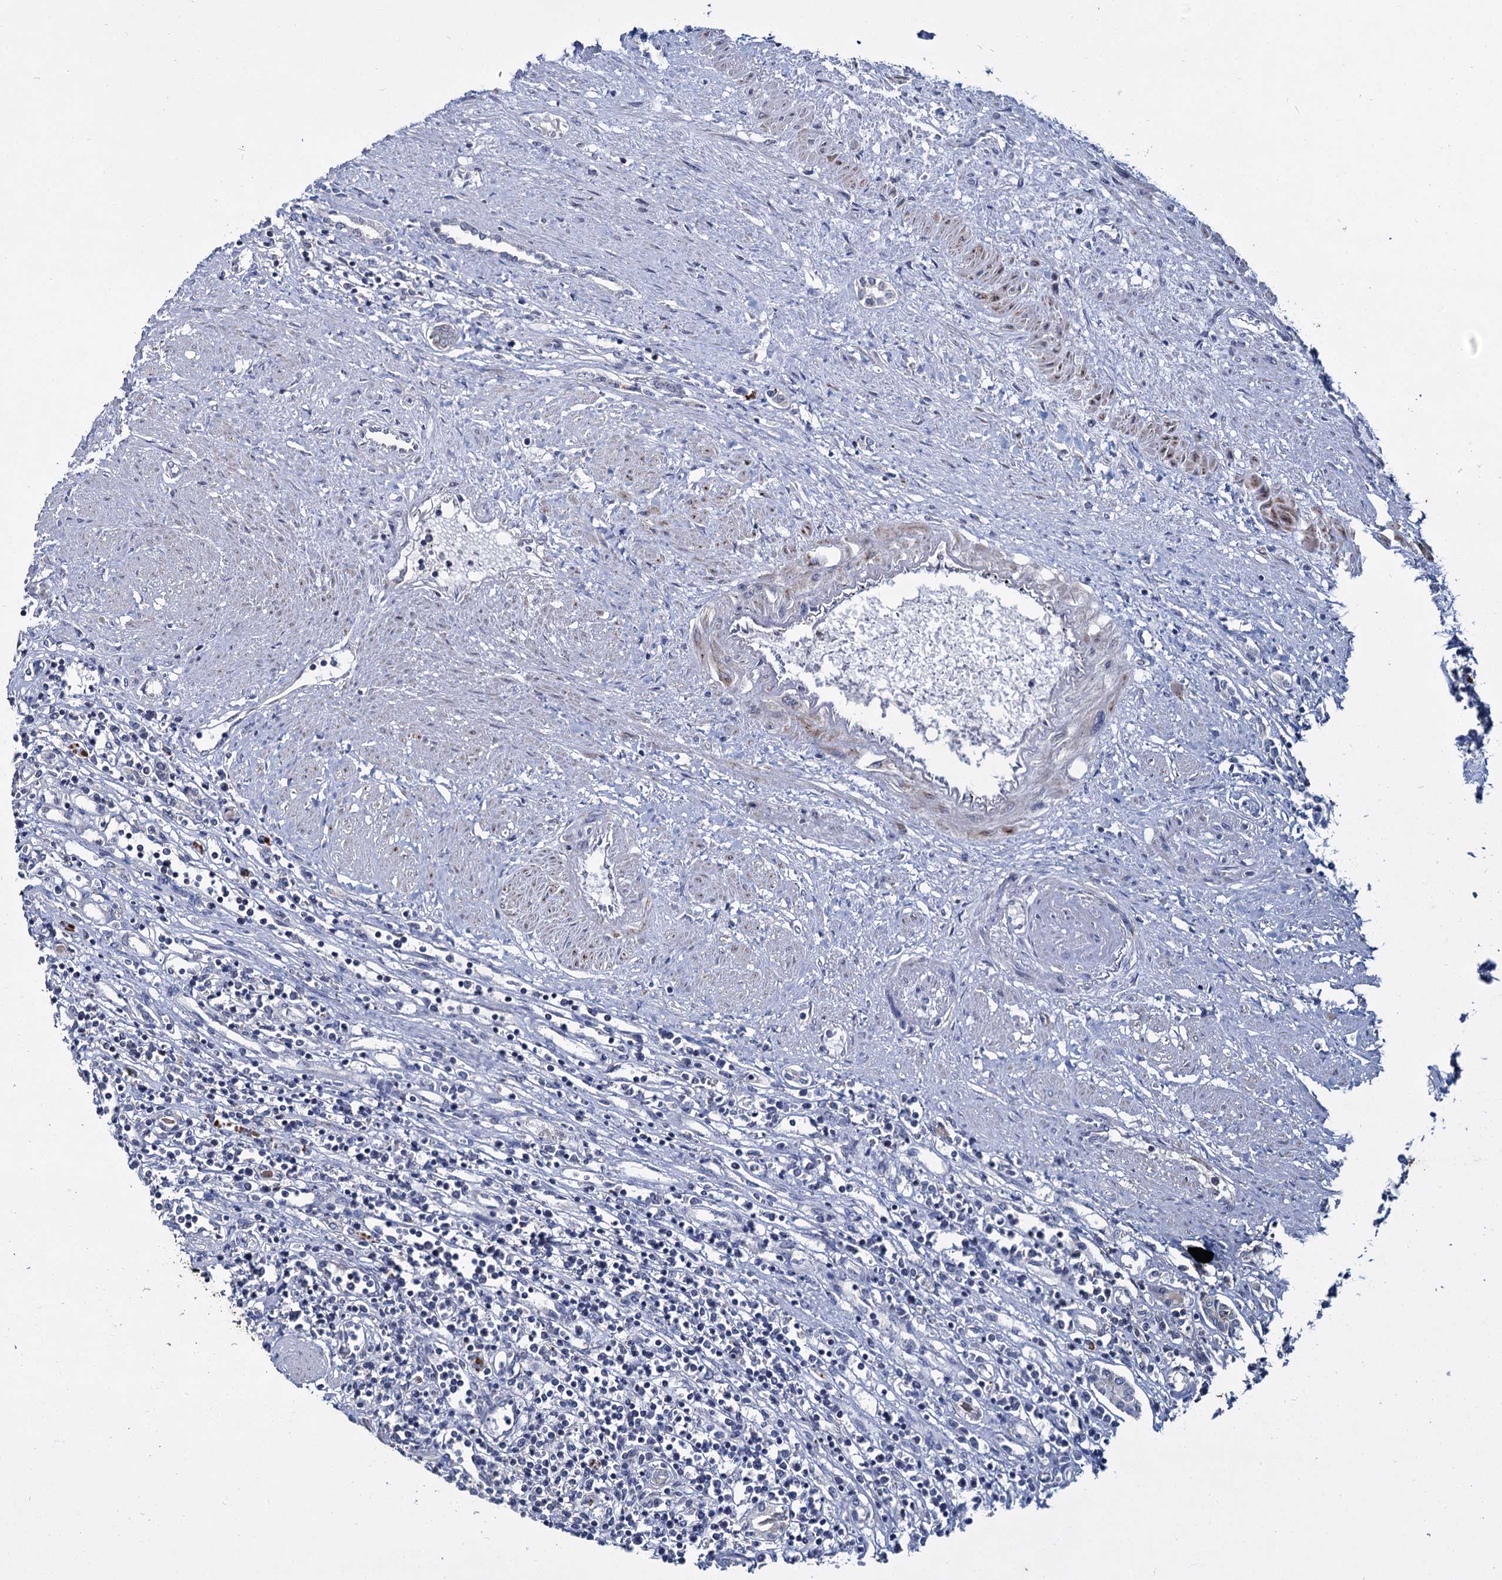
{"staining": {"intensity": "negative", "quantity": "none", "location": "none"}, "tissue": "renal cancer", "cell_type": "Tumor cells", "image_type": "cancer", "snomed": [{"axis": "morphology", "description": "Adenocarcinoma, NOS"}, {"axis": "topography", "description": "Kidney"}], "caption": "IHC image of neoplastic tissue: renal cancer stained with DAB displays no significant protein staining in tumor cells. Nuclei are stained in blue.", "gene": "RPUSD4", "patient": {"sex": "male", "age": 59}}